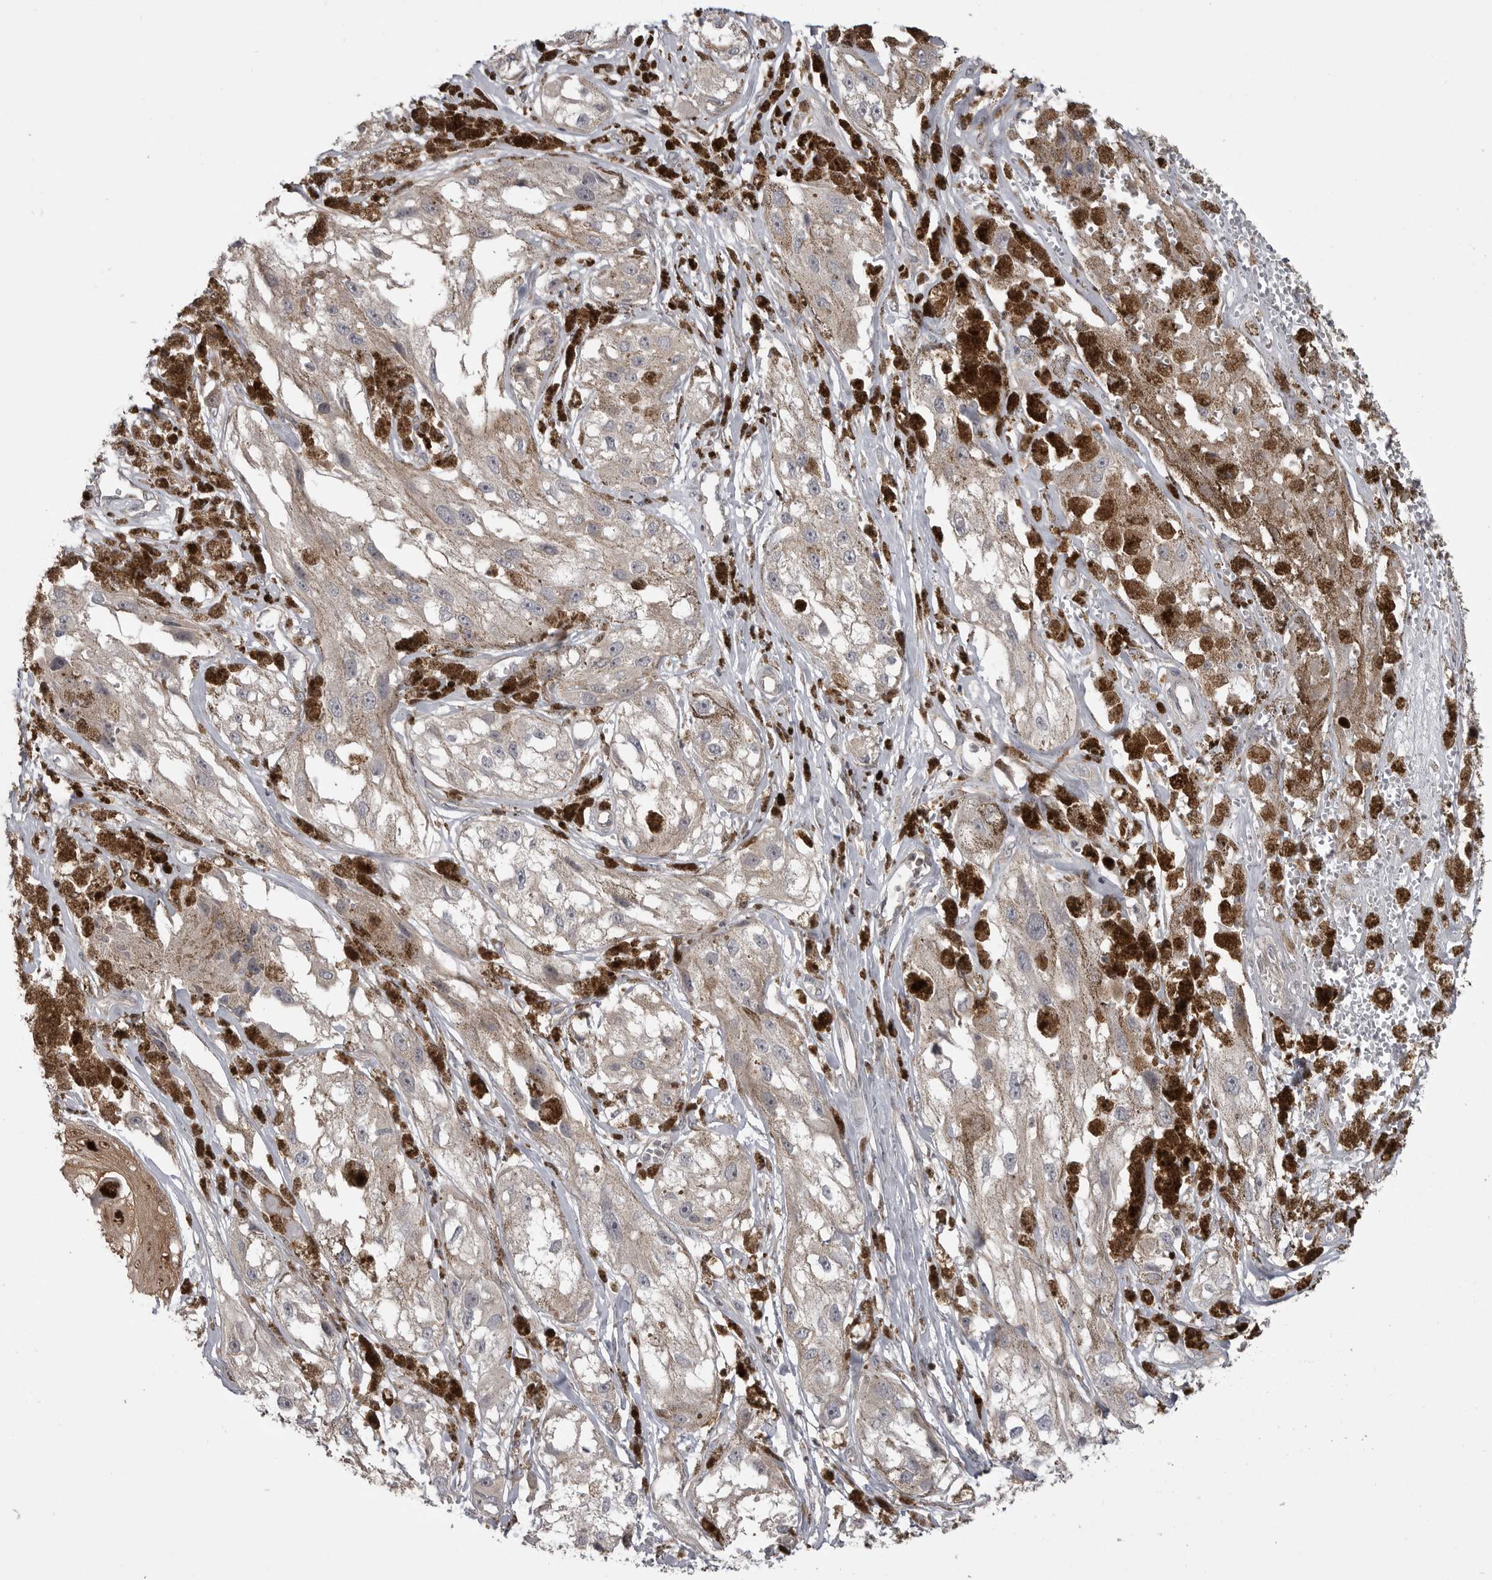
{"staining": {"intensity": "negative", "quantity": "none", "location": "none"}, "tissue": "melanoma", "cell_type": "Tumor cells", "image_type": "cancer", "snomed": [{"axis": "morphology", "description": "Malignant melanoma, NOS"}, {"axis": "topography", "description": "Skin"}], "caption": "Histopathology image shows no significant protein positivity in tumor cells of malignant melanoma.", "gene": "MAPK13", "patient": {"sex": "male", "age": 88}}